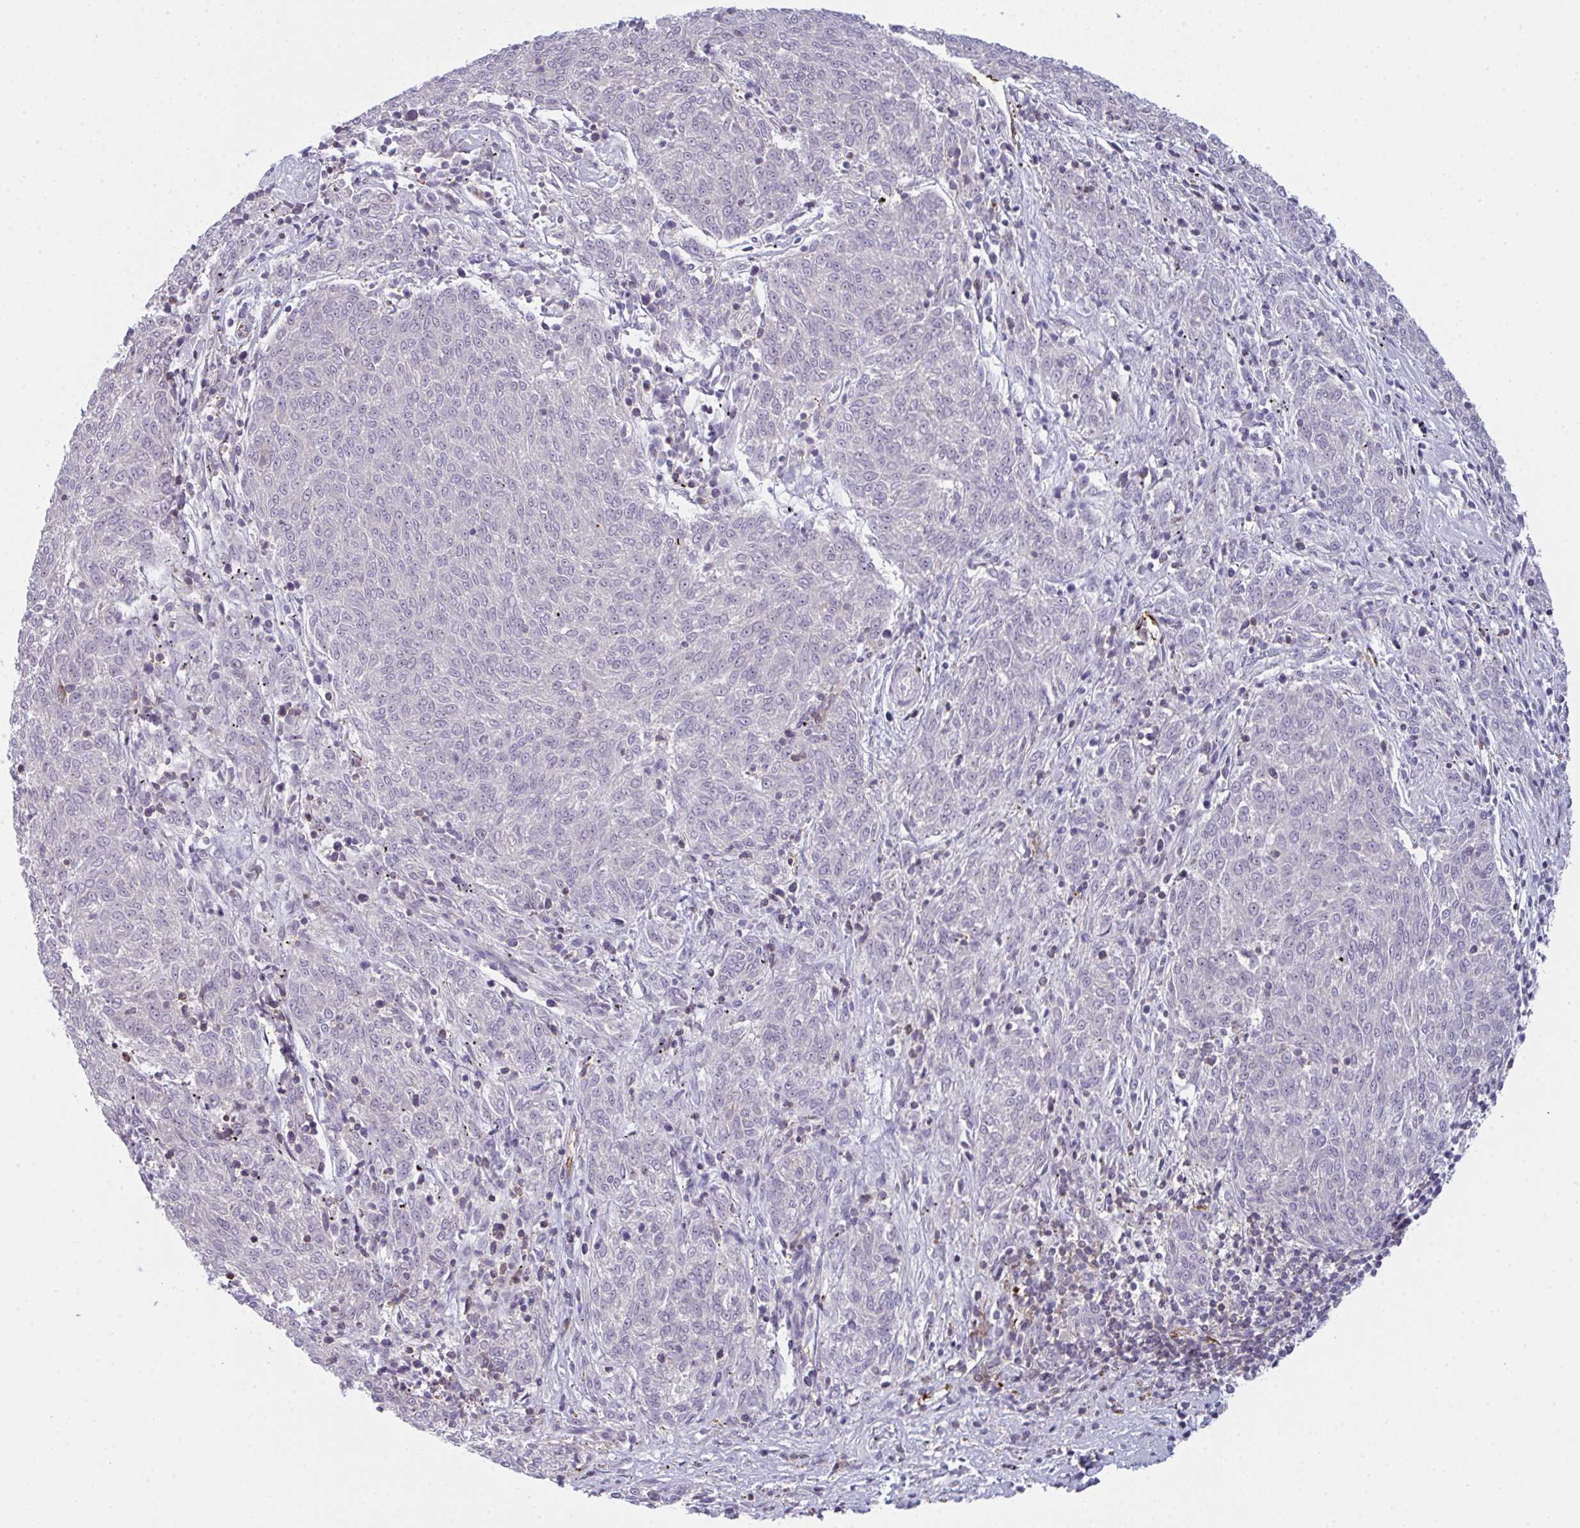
{"staining": {"intensity": "negative", "quantity": "none", "location": "none"}, "tissue": "melanoma", "cell_type": "Tumor cells", "image_type": "cancer", "snomed": [{"axis": "morphology", "description": "Malignant melanoma, NOS"}, {"axis": "topography", "description": "Skin"}], "caption": "Immunohistochemistry image of melanoma stained for a protein (brown), which displays no positivity in tumor cells.", "gene": "CD80", "patient": {"sex": "female", "age": 72}}